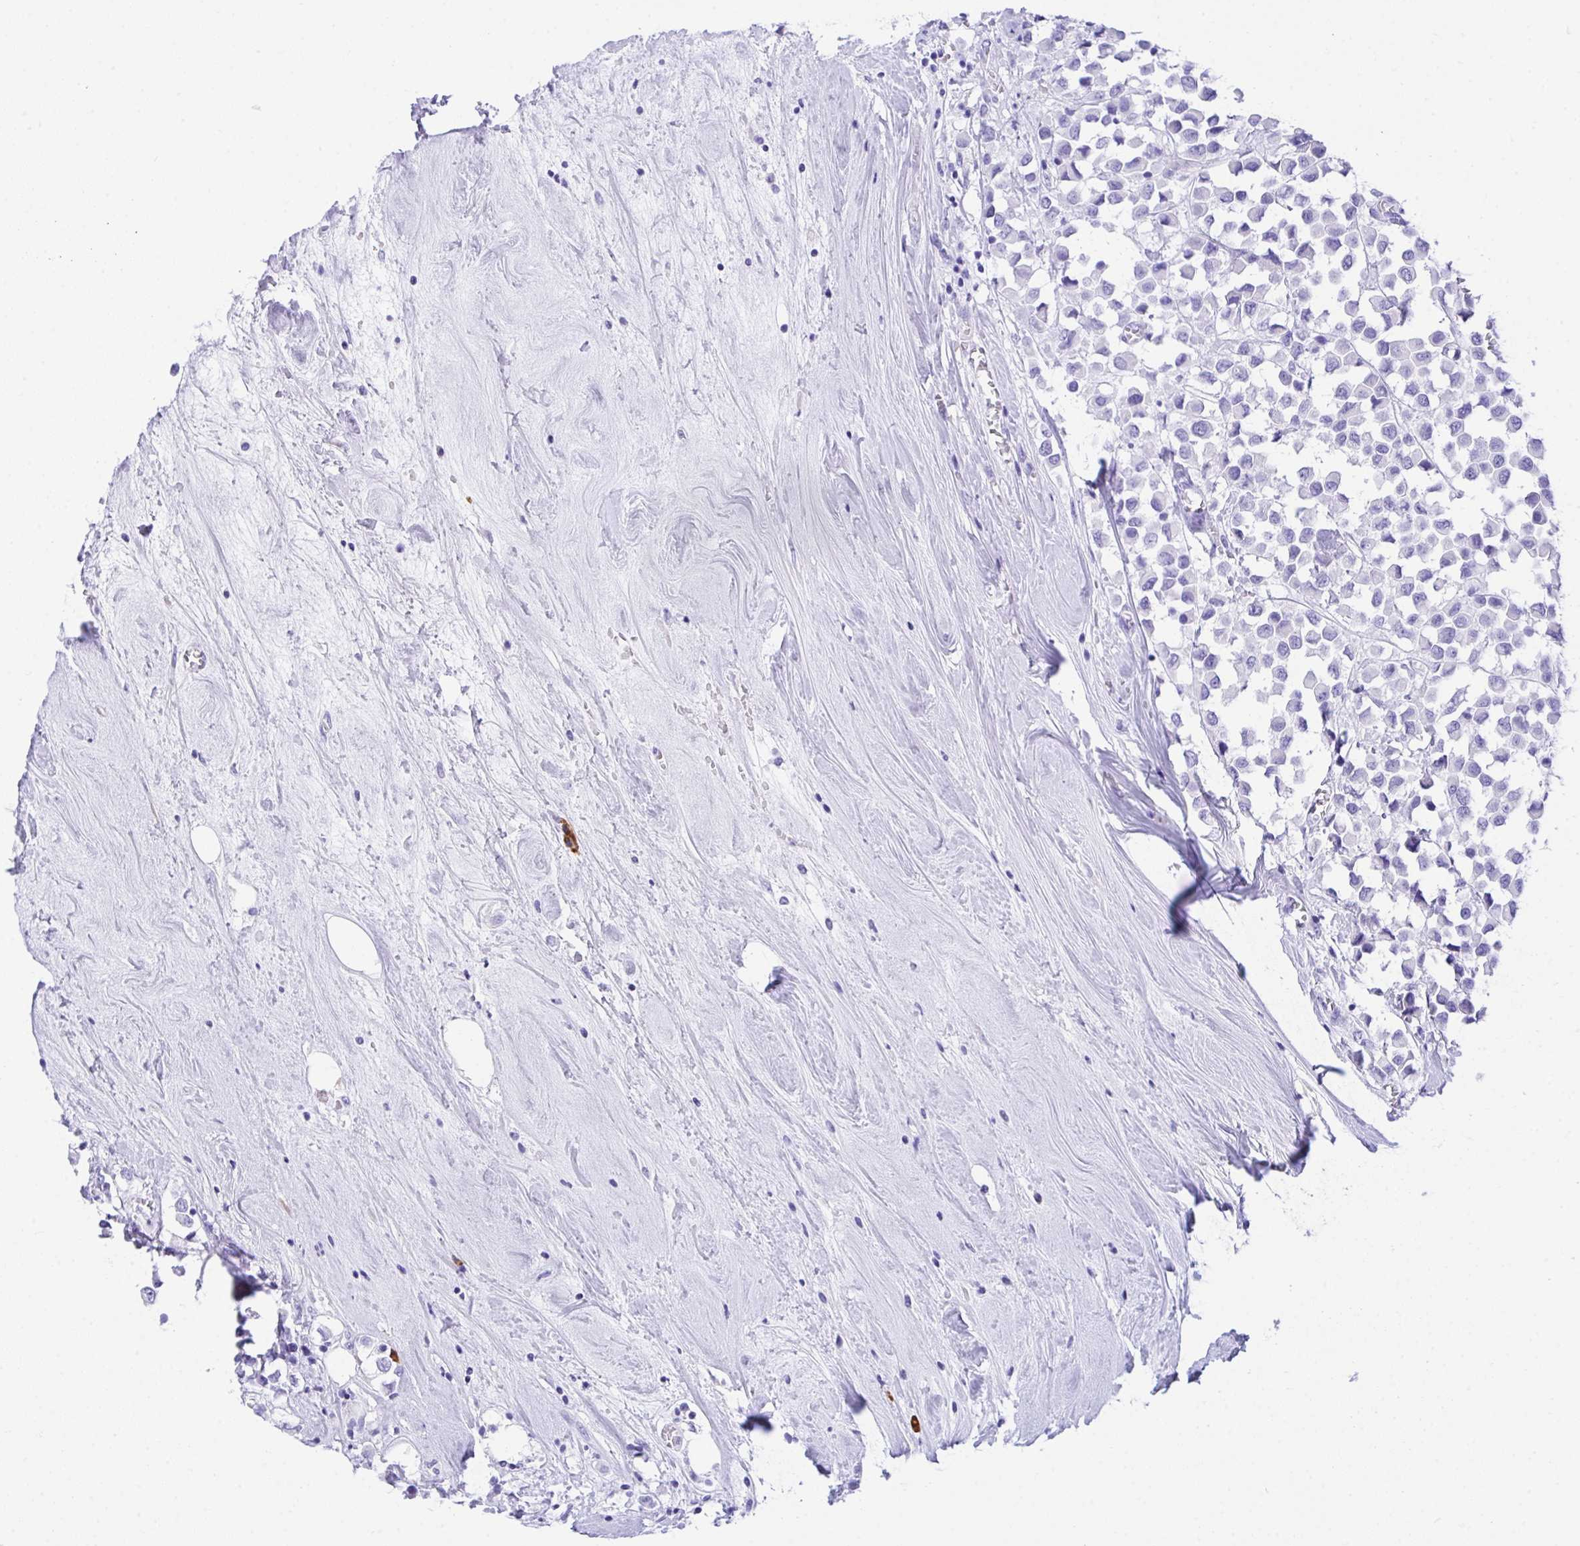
{"staining": {"intensity": "negative", "quantity": "none", "location": "none"}, "tissue": "breast cancer", "cell_type": "Tumor cells", "image_type": "cancer", "snomed": [{"axis": "morphology", "description": "Duct carcinoma"}, {"axis": "topography", "description": "Breast"}], "caption": "This is an IHC micrograph of human breast cancer (infiltrating ductal carcinoma). There is no staining in tumor cells.", "gene": "BEST4", "patient": {"sex": "female", "age": 61}}